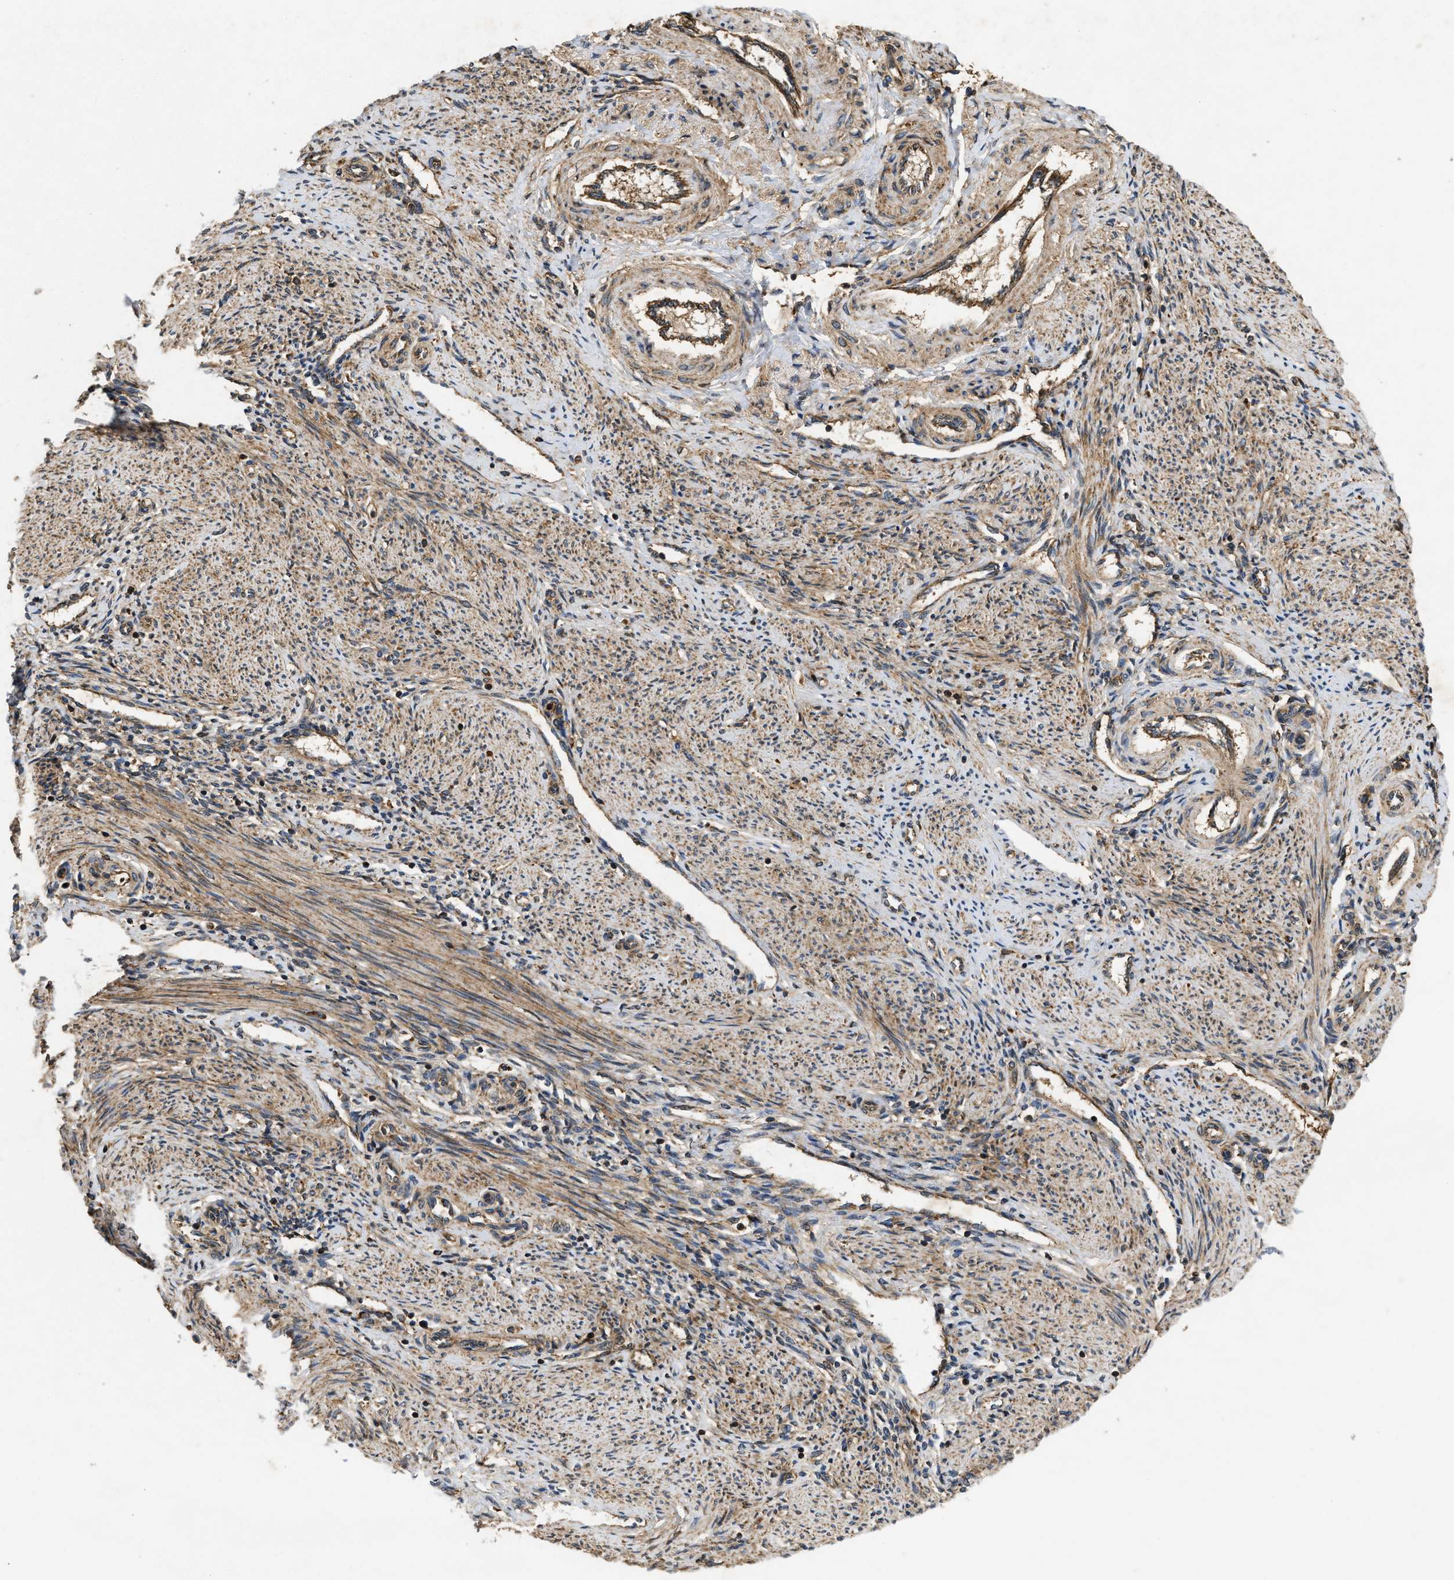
{"staining": {"intensity": "moderate", "quantity": ">75%", "location": "cytoplasmic/membranous"}, "tissue": "endometrium", "cell_type": "Cells in endometrial stroma", "image_type": "normal", "snomed": [{"axis": "morphology", "description": "Normal tissue, NOS"}, {"axis": "topography", "description": "Endometrium"}], "caption": "This photomicrograph displays IHC staining of unremarkable human endometrium, with medium moderate cytoplasmic/membranous expression in approximately >75% of cells in endometrial stroma.", "gene": "GNB4", "patient": {"sex": "female", "age": 42}}